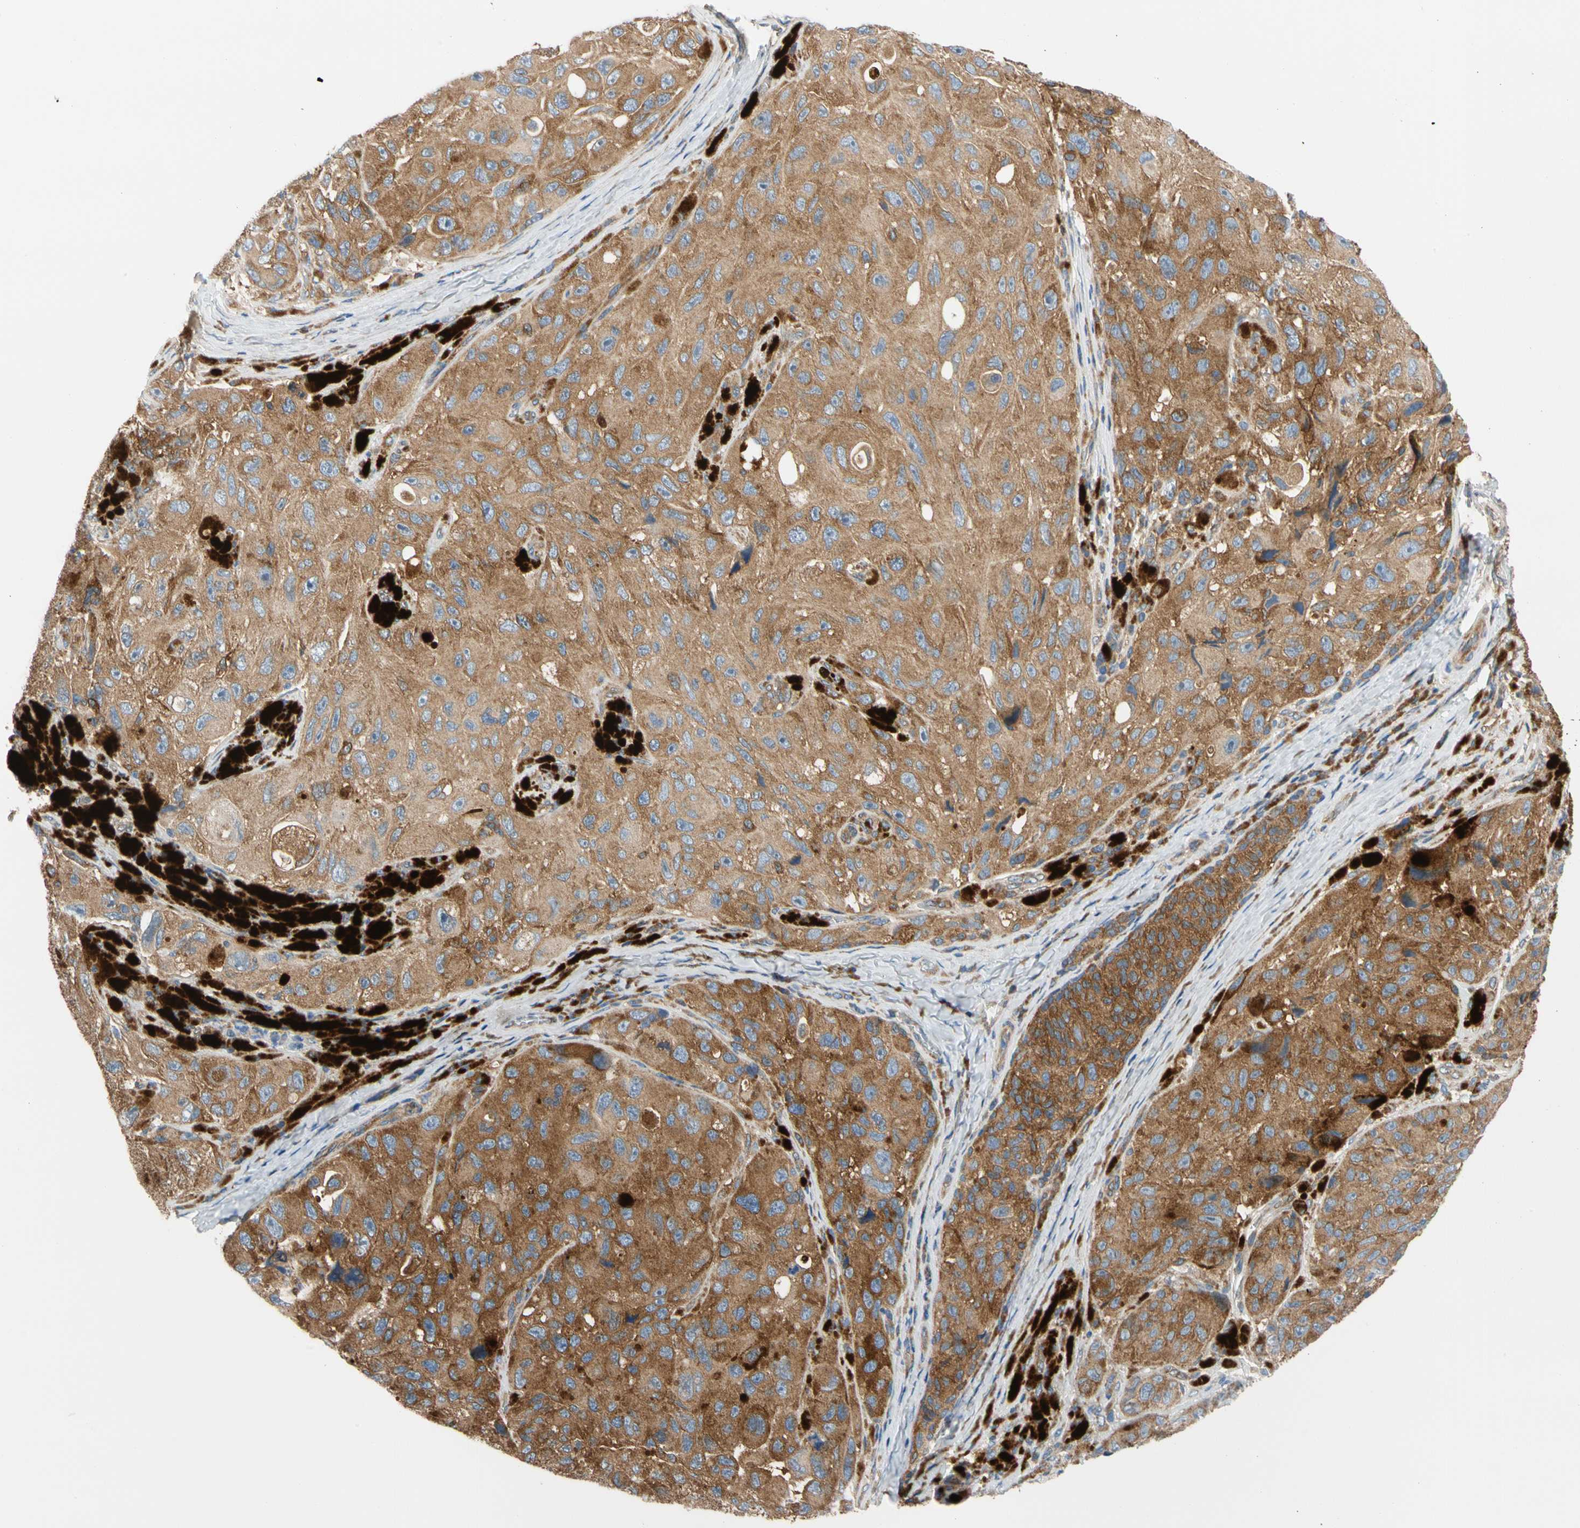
{"staining": {"intensity": "strong", "quantity": ">75%", "location": "cytoplasmic/membranous"}, "tissue": "melanoma", "cell_type": "Tumor cells", "image_type": "cancer", "snomed": [{"axis": "morphology", "description": "Malignant melanoma, NOS"}, {"axis": "topography", "description": "Skin"}], "caption": "Human malignant melanoma stained with a protein marker reveals strong staining in tumor cells.", "gene": "GPHN", "patient": {"sex": "female", "age": 73}}